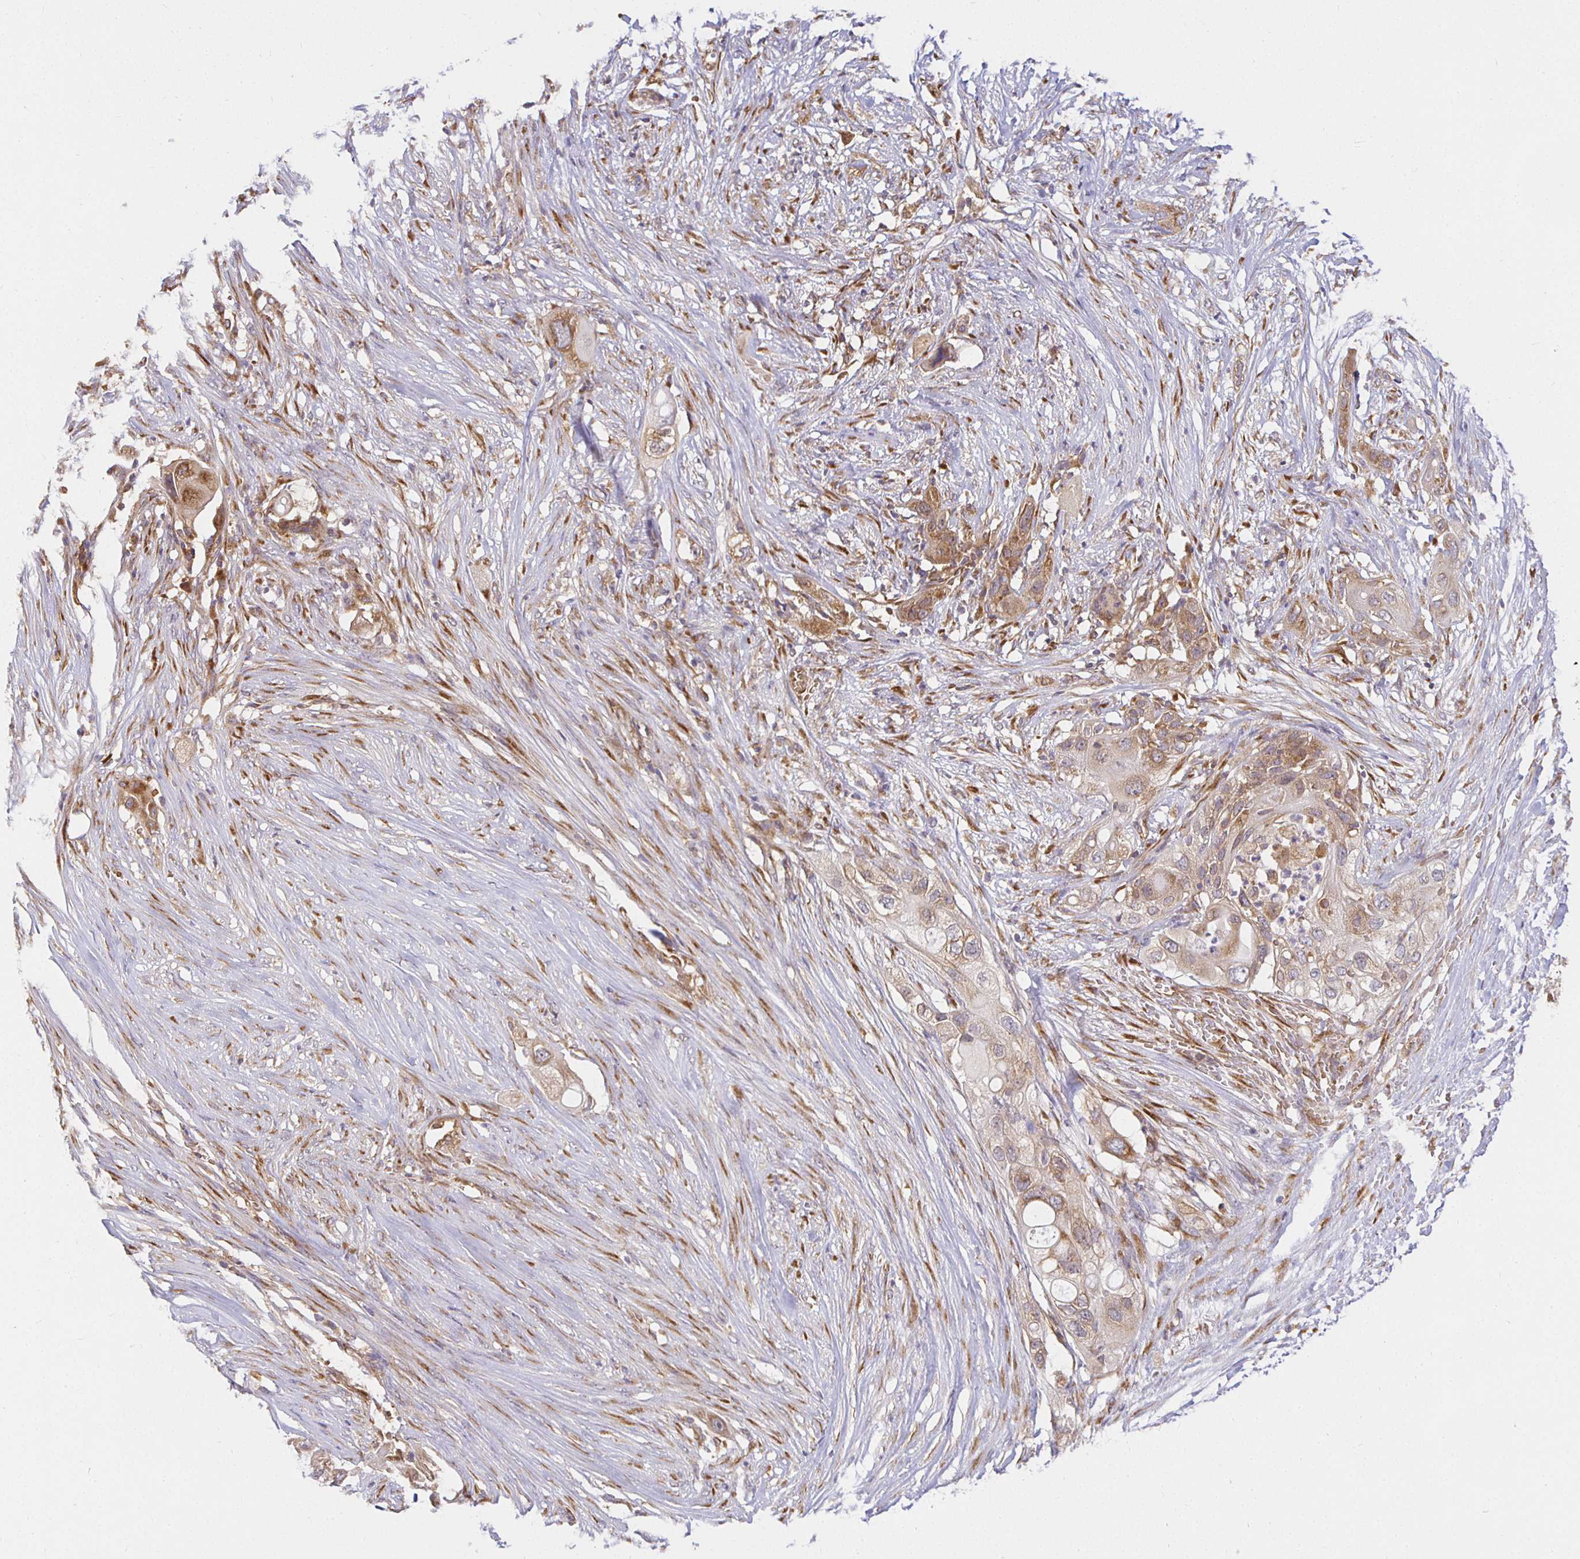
{"staining": {"intensity": "moderate", "quantity": ">75%", "location": "cytoplasmic/membranous"}, "tissue": "pancreatic cancer", "cell_type": "Tumor cells", "image_type": "cancer", "snomed": [{"axis": "morphology", "description": "Adenocarcinoma, NOS"}, {"axis": "topography", "description": "Pancreas"}], "caption": "Immunohistochemical staining of pancreatic cancer (adenocarcinoma) reveals moderate cytoplasmic/membranous protein expression in approximately >75% of tumor cells.", "gene": "IRAK1", "patient": {"sex": "female", "age": 72}}